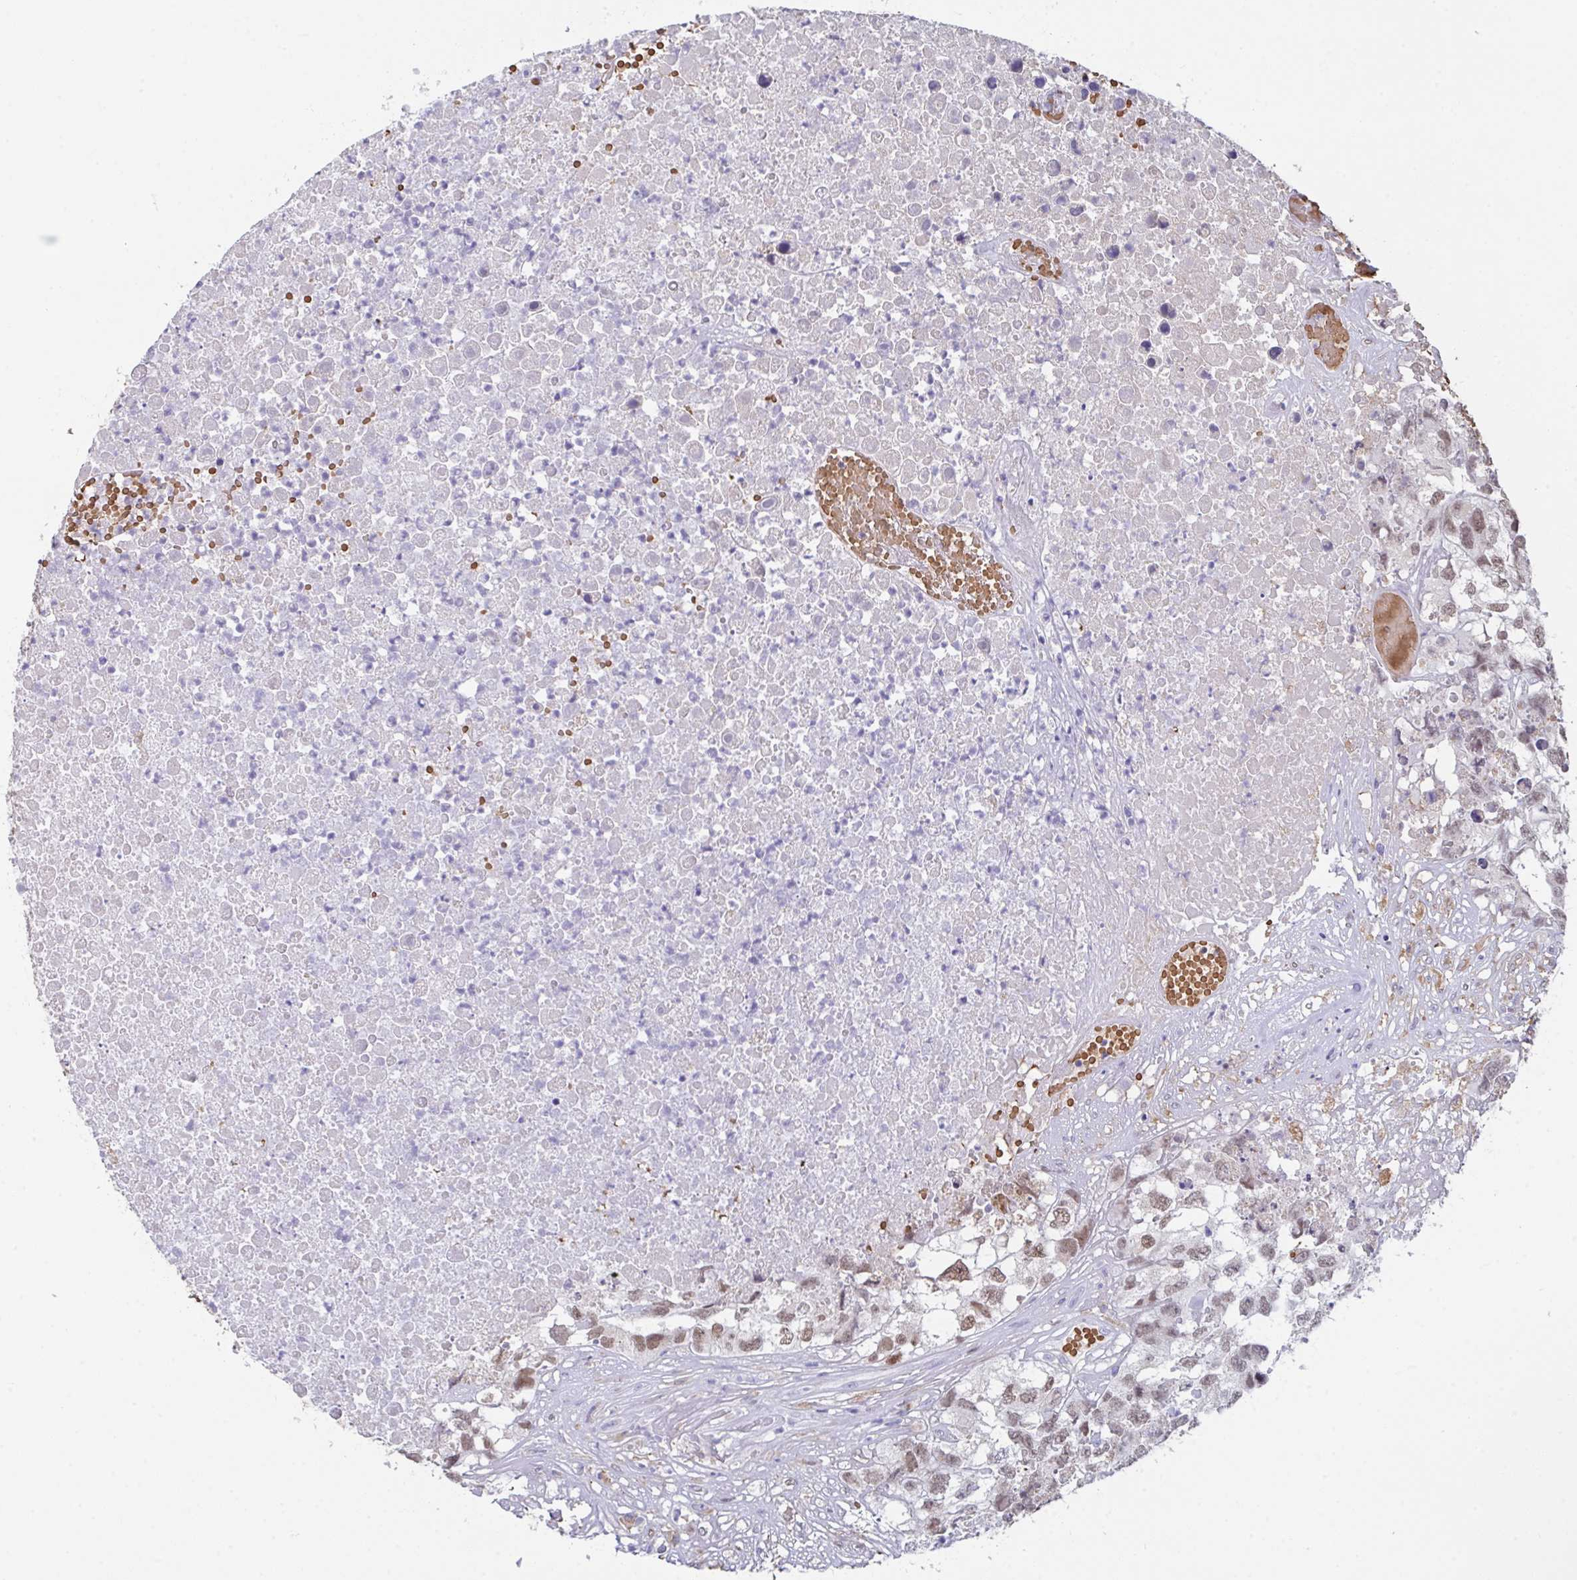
{"staining": {"intensity": "moderate", "quantity": ">75%", "location": "nuclear"}, "tissue": "testis cancer", "cell_type": "Tumor cells", "image_type": "cancer", "snomed": [{"axis": "morphology", "description": "Carcinoma, Embryonal, NOS"}, {"axis": "topography", "description": "Testis"}], "caption": "Immunohistochemical staining of testis embryonal carcinoma displays moderate nuclear protein positivity in about >75% of tumor cells.", "gene": "TFAP2C", "patient": {"sex": "male", "age": 83}}